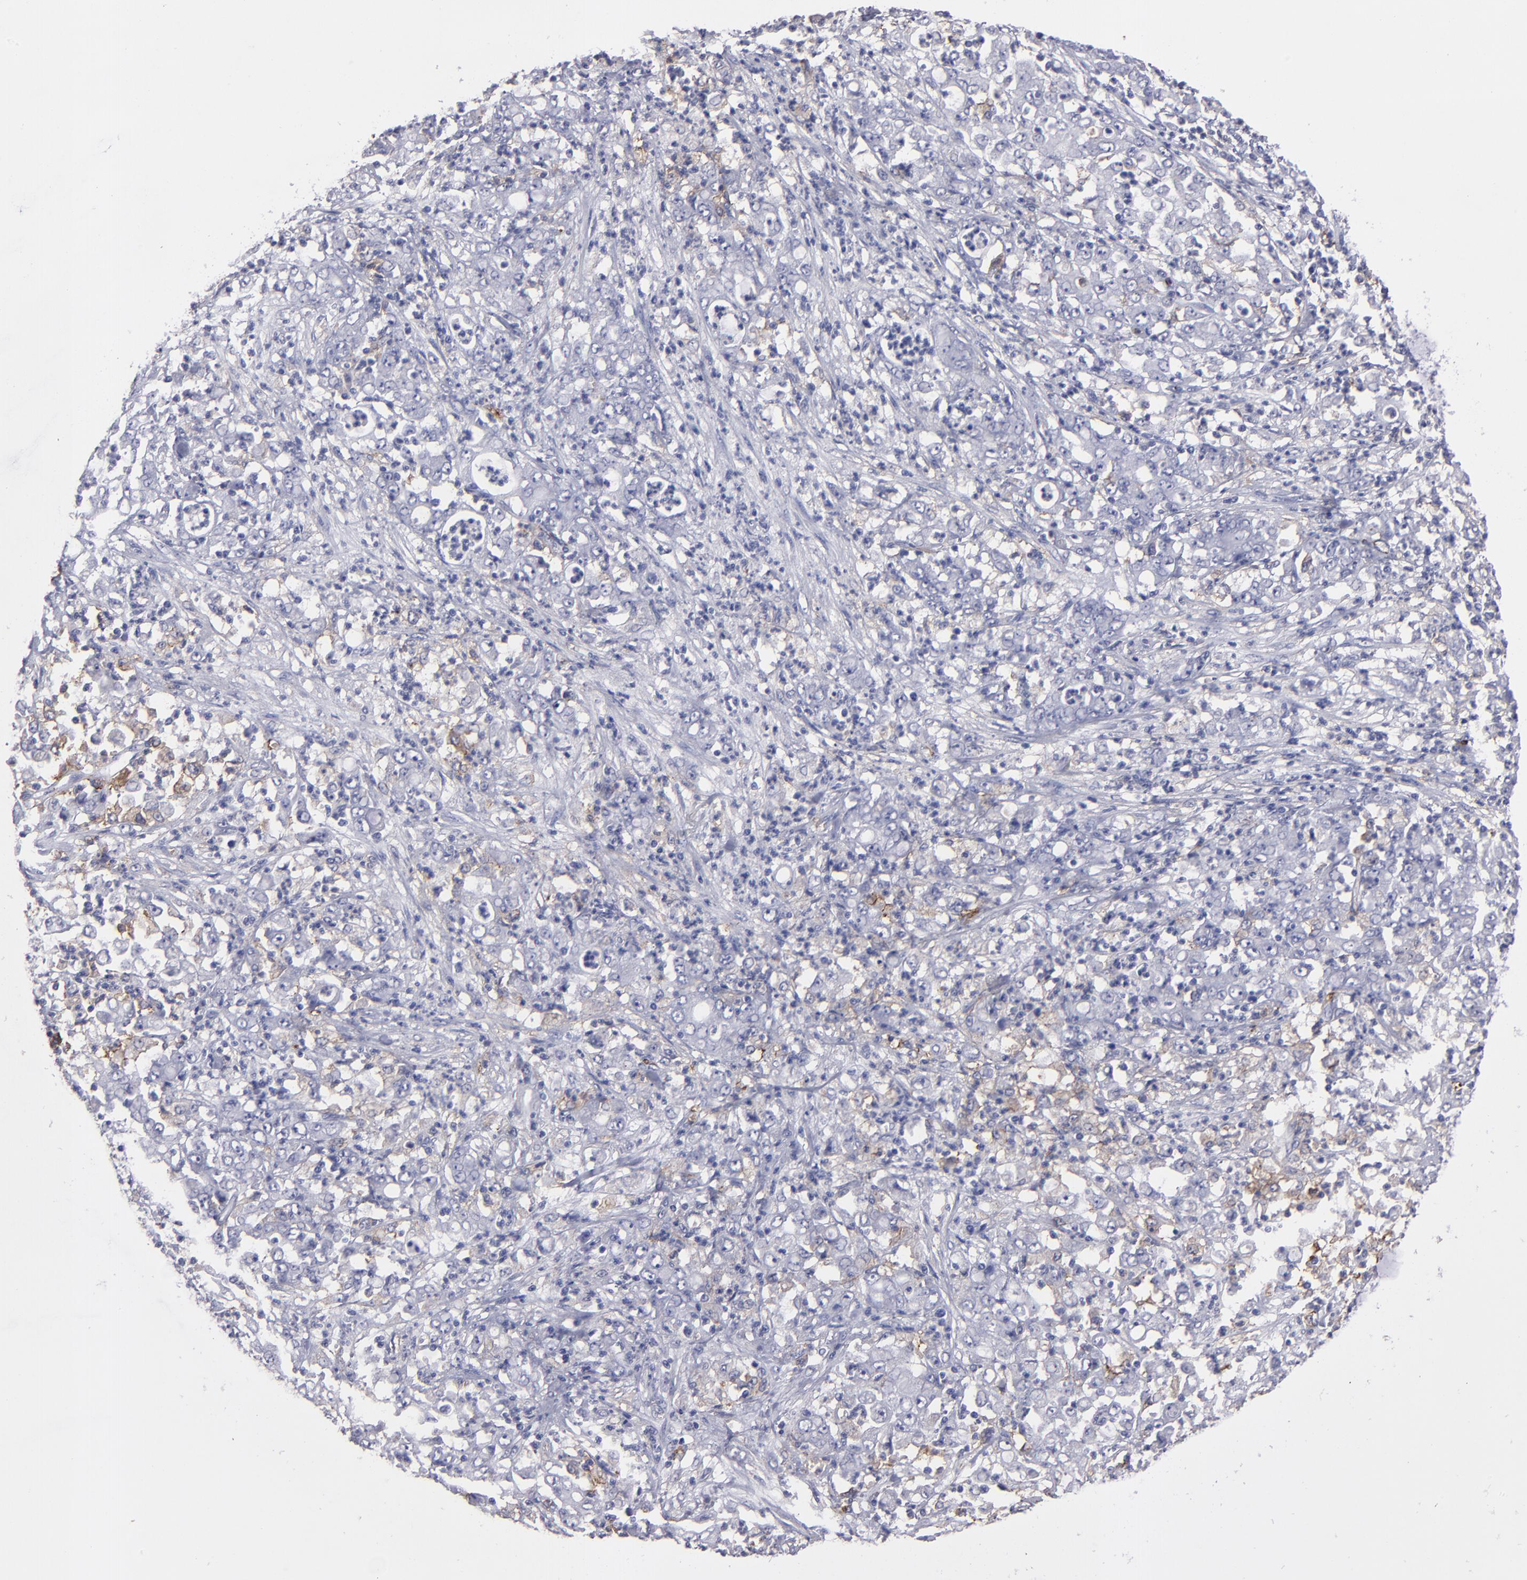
{"staining": {"intensity": "negative", "quantity": "none", "location": "none"}, "tissue": "stomach cancer", "cell_type": "Tumor cells", "image_type": "cancer", "snomed": [{"axis": "morphology", "description": "Adenocarcinoma, NOS"}, {"axis": "topography", "description": "Stomach, lower"}], "caption": "Tumor cells show no significant protein expression in adenocarcinoma (stomach). (Stains: DAB IHC with hematoxylin counter stain, Microscopy: brightfield microscopy at high magnification).", "gene": "CD36", "patient": {"sex": "female", "age": 71}}